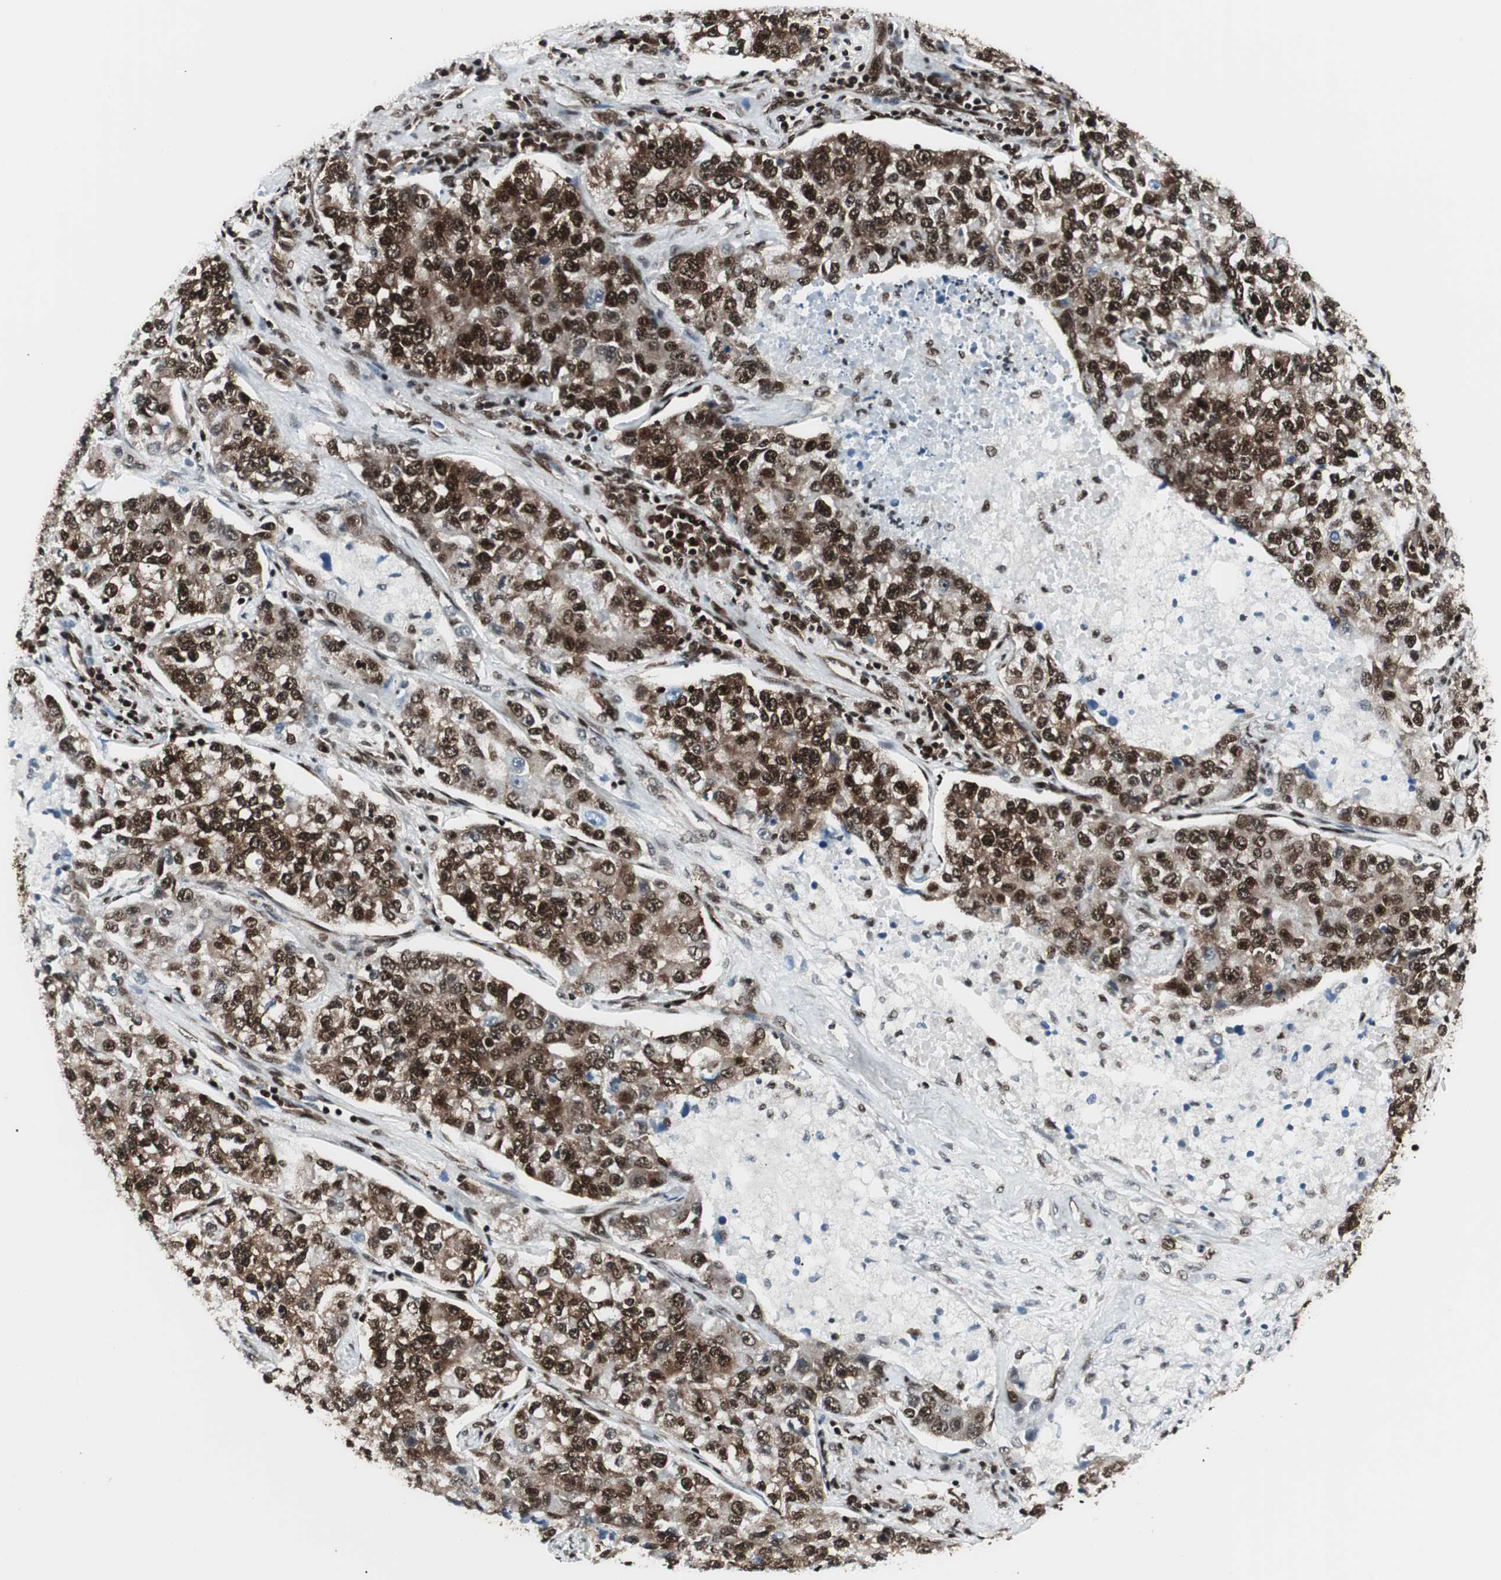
{"staining": {"intensity": "strong", "quantity": ">75%", "location": "cytoplasmic/membranous,nuclear"}, "tissue": "lung cancer", "cell_type": "Tumor cells", "image_type": "cancer", "snomed": [{"axis": "morphology", "description": "Adenocarcinoma, NOS"}, {"axis": "topography", "description": "Lung"}], "caption": "A high-resolution histopathology image shows immunohistochemistry (IHC) staining of lung cancer (adenocarcinoma), which reveals strong cytoplasmic/membranous and nuclear staining in about >75% of tumor cells.", "gene": "EWSR1", "patient": {"sex": "male", "age": 49}}